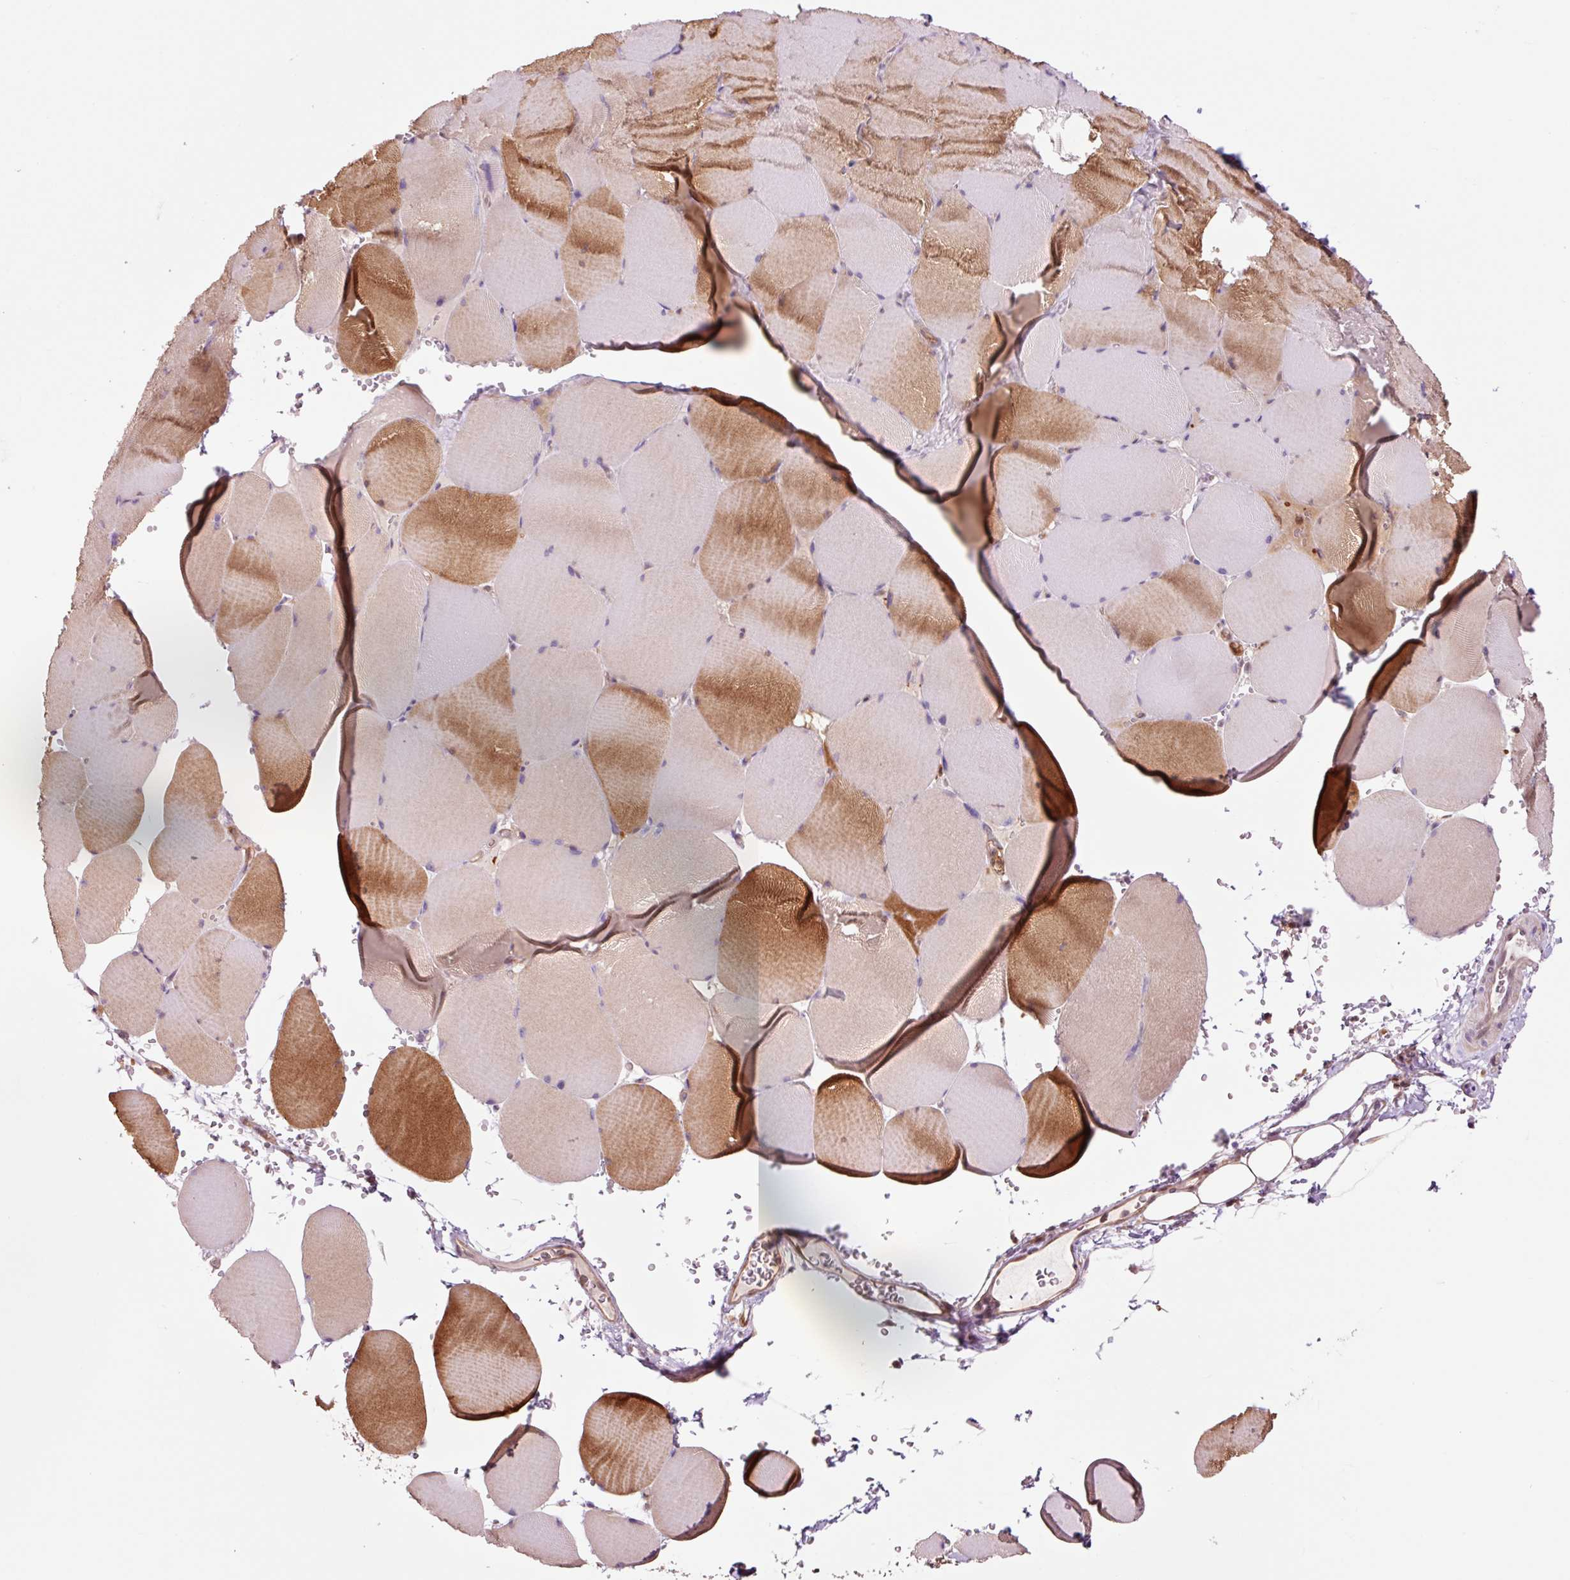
{"staining": {"intensity": "moderate", "quantity": "25%-75%", "location": "cytoplasmic/membranous,nuclear"}, "tissue": "skeletal muscle", "cell_type": "Myocytes", "image_type": "normal", "snomed": [{"axis": "morphology", "description": "Normal tissue, NOS"}, {"axis": "topography", "description": "Skeletal muscle"}, {"axis": "topography", "description": "Head-Neck"}], "caption": "Protein analysis of unremarkable skeletal muscle shows moderate cytoplasmic/membranous,nuclear expression in approximately 25%-75% of myocytes.", "gene": "FBXL14", "patient": {"sex": "male", "age": 66}}